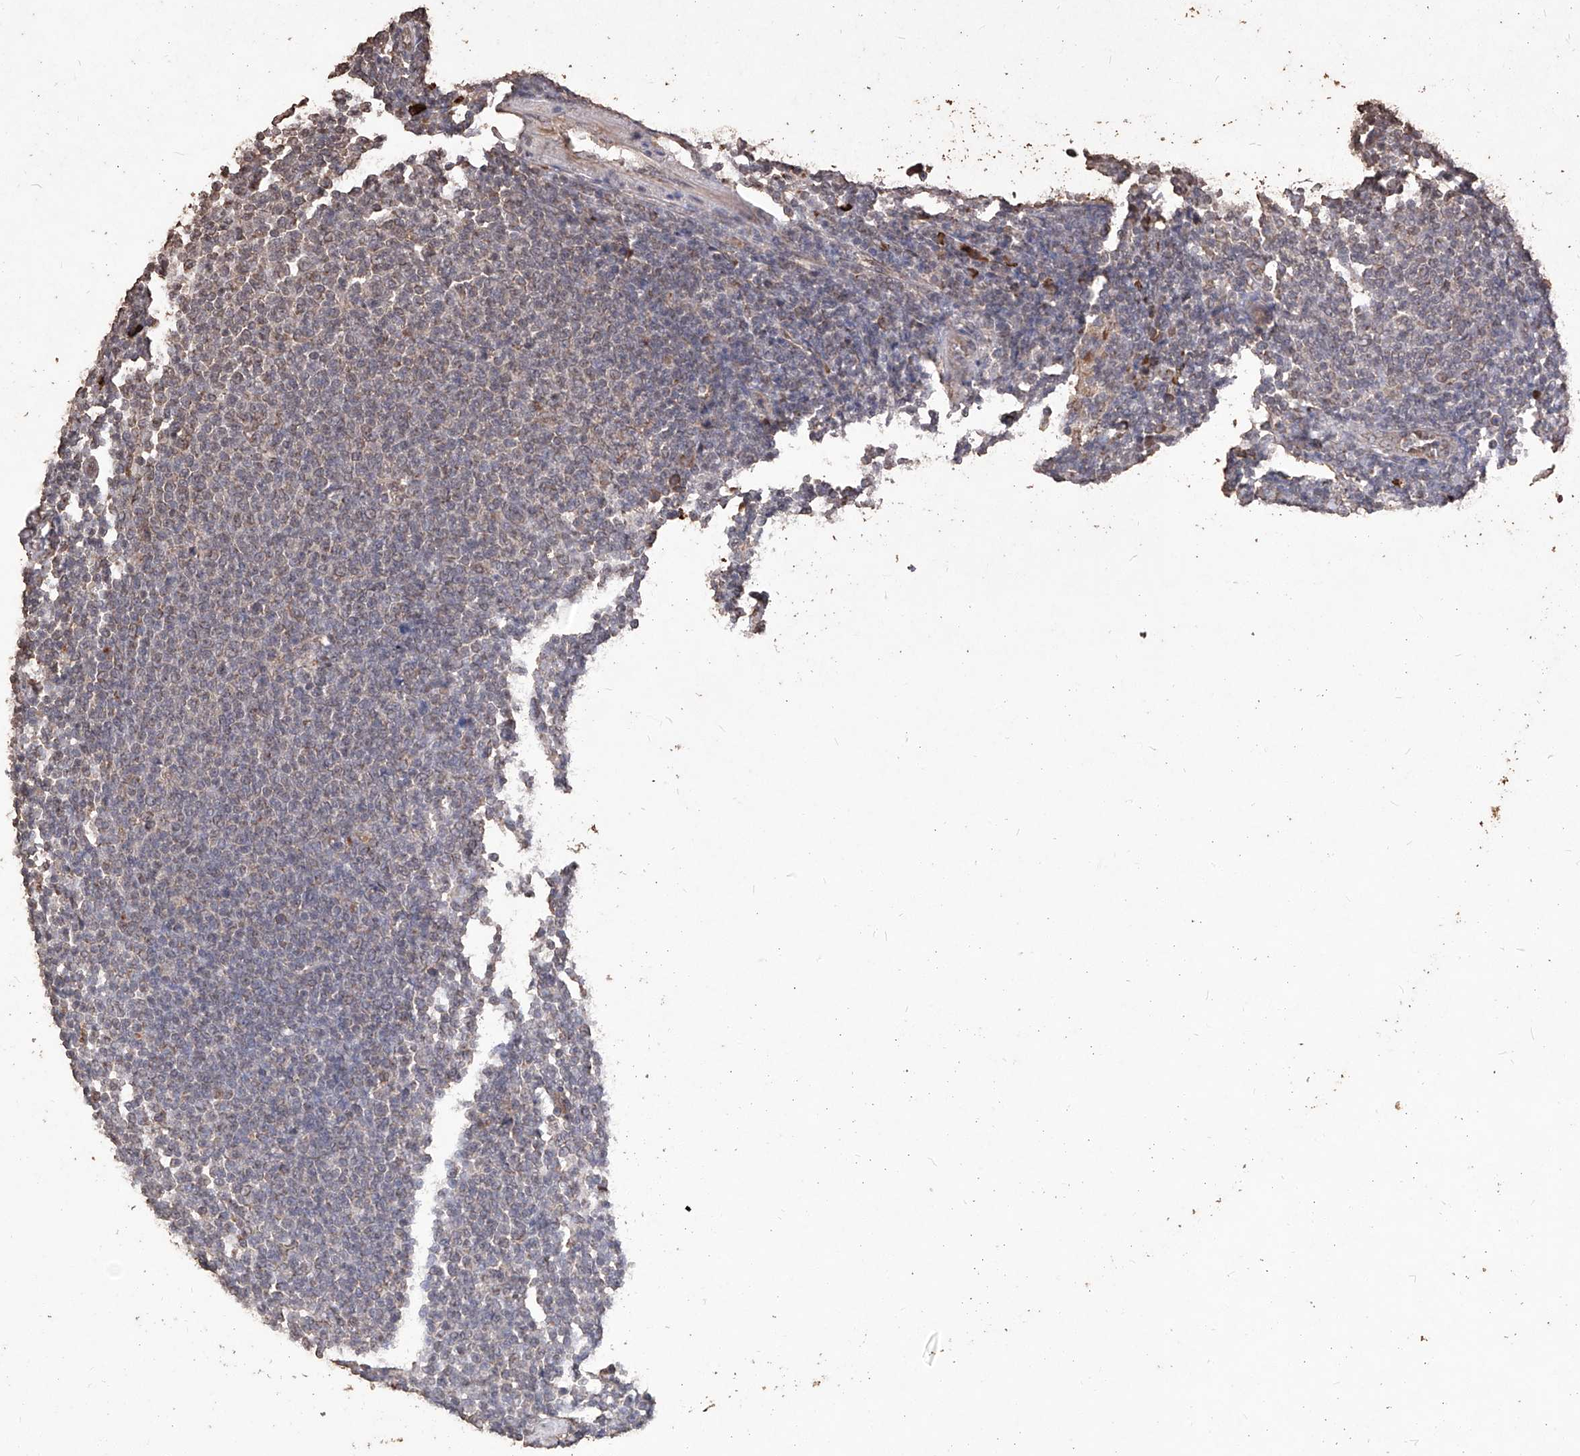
{"staining": {"intensity": "negative", "quantity": "none", "location": "none"}, "tissue": "lymphoma", "cell_type": "Tumor cells", "image_type": "cancer", "snomed": [{"axis": "morphology", "description": "Malignant lymphoma, non-Hodgkin's type, Low grade"}, {"axis": "topography", "description": "Lymph node"}], "caption": "This is an immunohistochemistry histopathology image of lymphoma. There is no expression in tumor cells.", "gene": "EML1", "patient": {"sex": "male", "age": 66}}